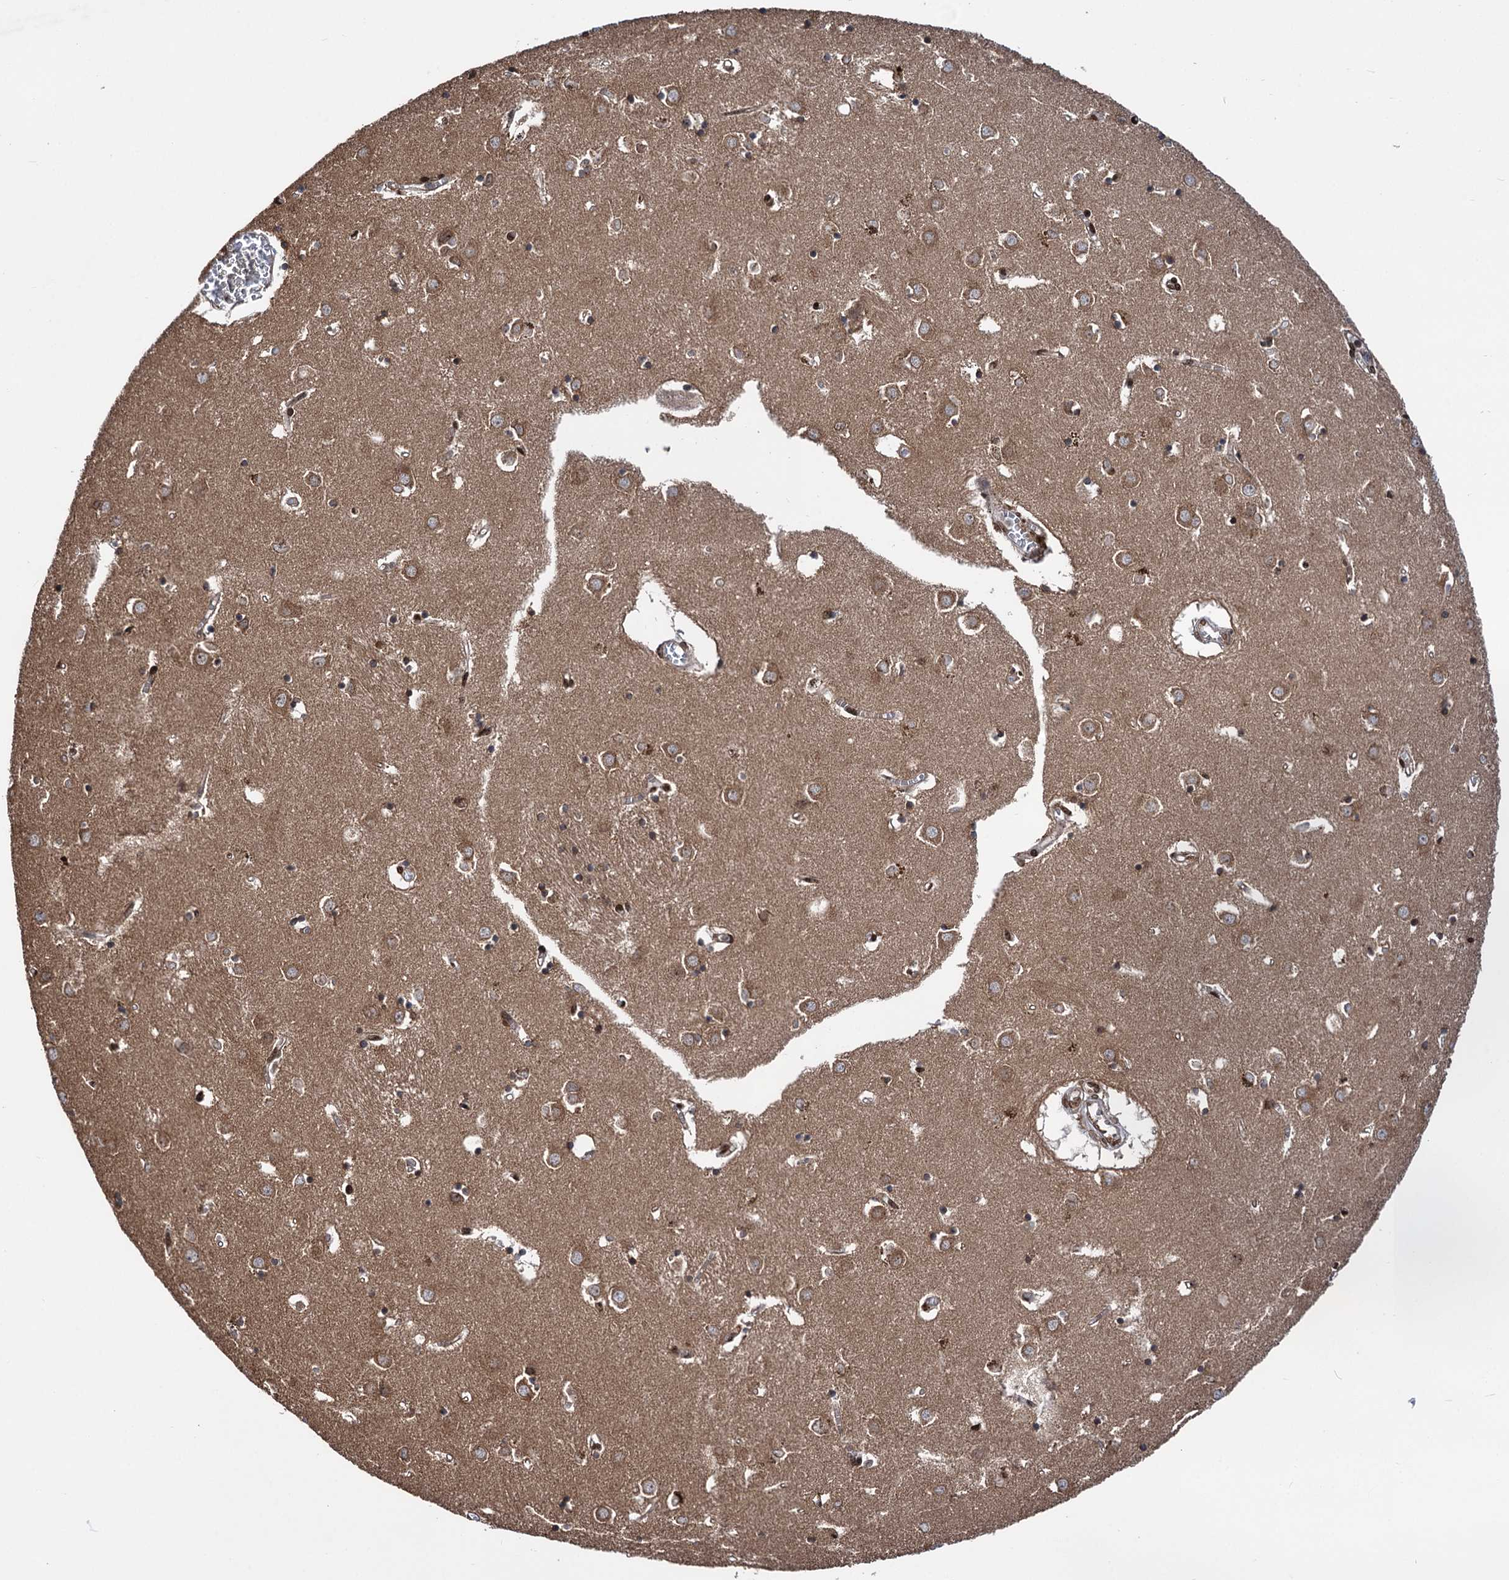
{"staining": {"intensity": "moderate", "quantity": "25%-75%", "location": "cytoplasmic/membranous"}, "tissue": "caudate", "cell_type": "Glial cells", "image_type": "normal", "snomed": [{"axis": "morphology", "description": "Normal tissue, NOS"}, {"axis": "topography", "description": "Lateral ventricle wall"}], "caption": "Immunohistochemical staining of normal human caudate shows moderate cytoplasmic/membranous protein expression in about 25%-75% of glial cells. (DAB (3,3'-diaminobenzidine) IHC with brightfield microscopy, high magnification).", "gene": "MESD", "patient": {"sex": "male", "age": 70}}